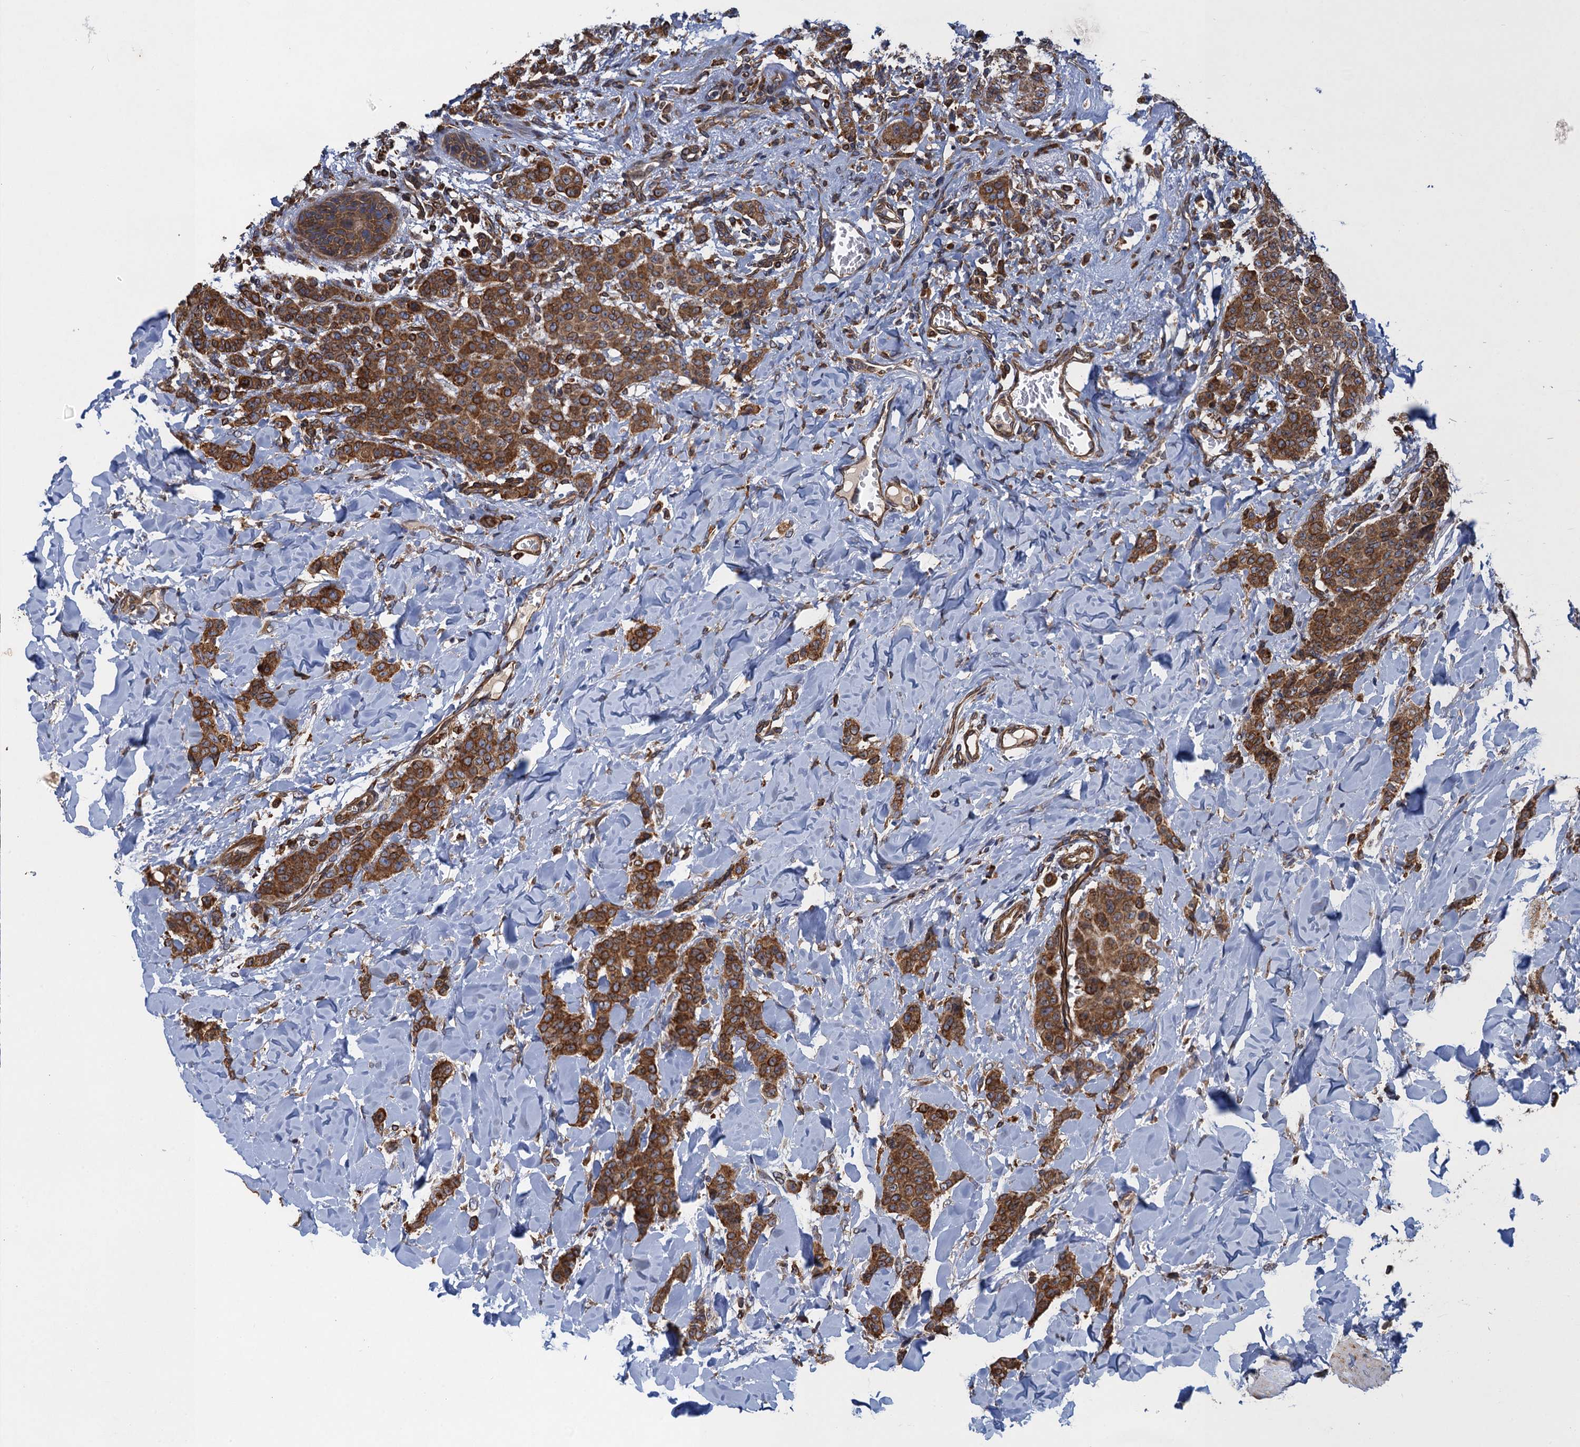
{"staining": {"intensity": "moderate", "quantity": ">75%", "location": "cytoplasmic/membranous"}, "tissue": "breast cancer", "cell_type": "Tumor cells", "image_type": "cancer", "snomed": [{"axis": "morphology", "description": "Duct carcinoma"}, {"axis": "topography", "description": "Breast"}], "caption": "Immunohistochemical staining of human breast cancer (invasive ductal carcinoma) shows medium levels of moderate cytoplasmic/membranous staining in approximately >75% of tumor cells.", "gene": "ARMC5", "patient": {"sex": "female", "age": 40}}